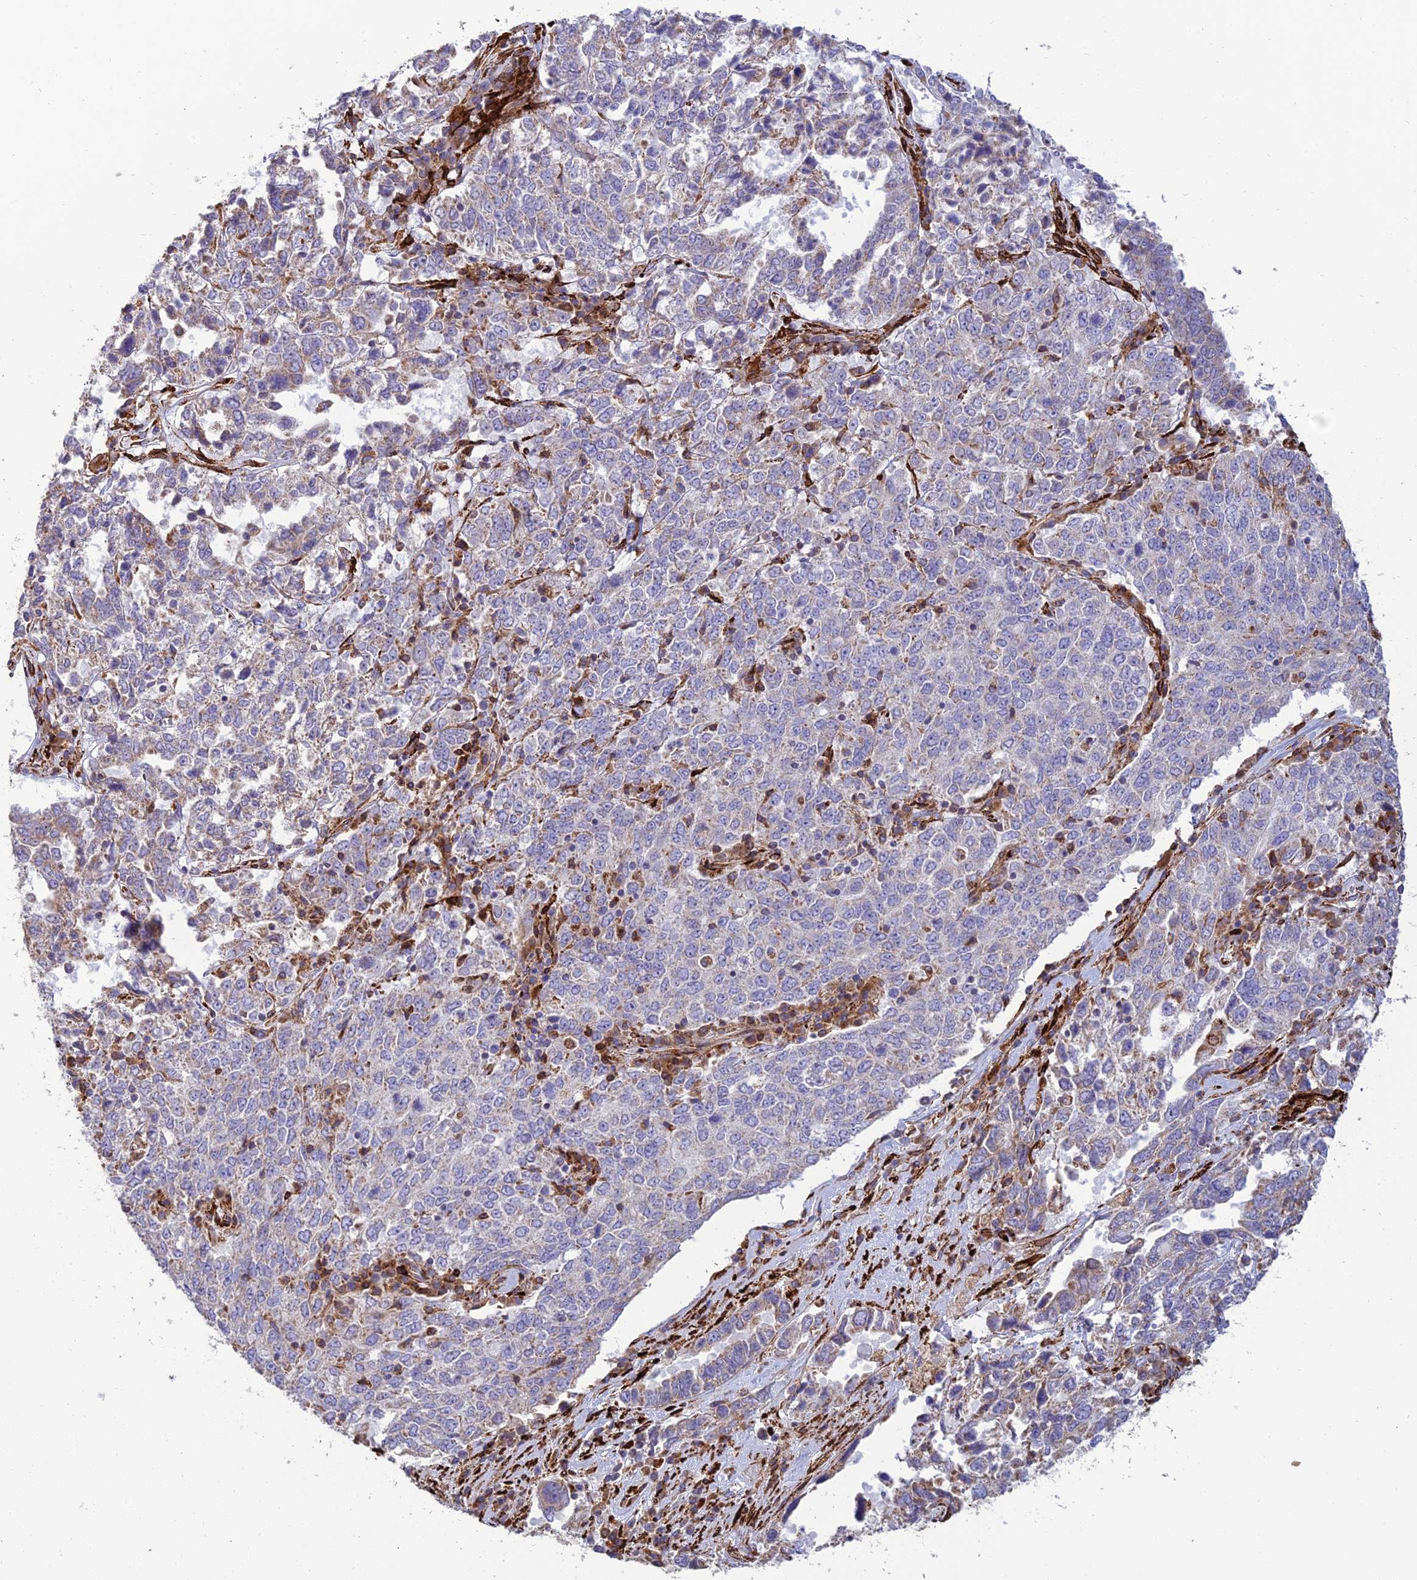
{"staining": {"intensity": "negative", "quantity": "none", "location": "none"}, "tissue": "ovarian cancer", "cell_type": "Tumor cells", "image_type": "cancer", "snomed": [{"axis": "morphology", "description": "Carcinoma, endometroid"}, {"axis": "topography", "description": "Ovary"}], "caption": "High power microscopy histopathology image of an immunohistochemistry image of ovarian endometroid carcinoma, revealing no significant staining in tumor cells.", "gene": "RCN3", "patient": {"sex": "female", "age": 62}}